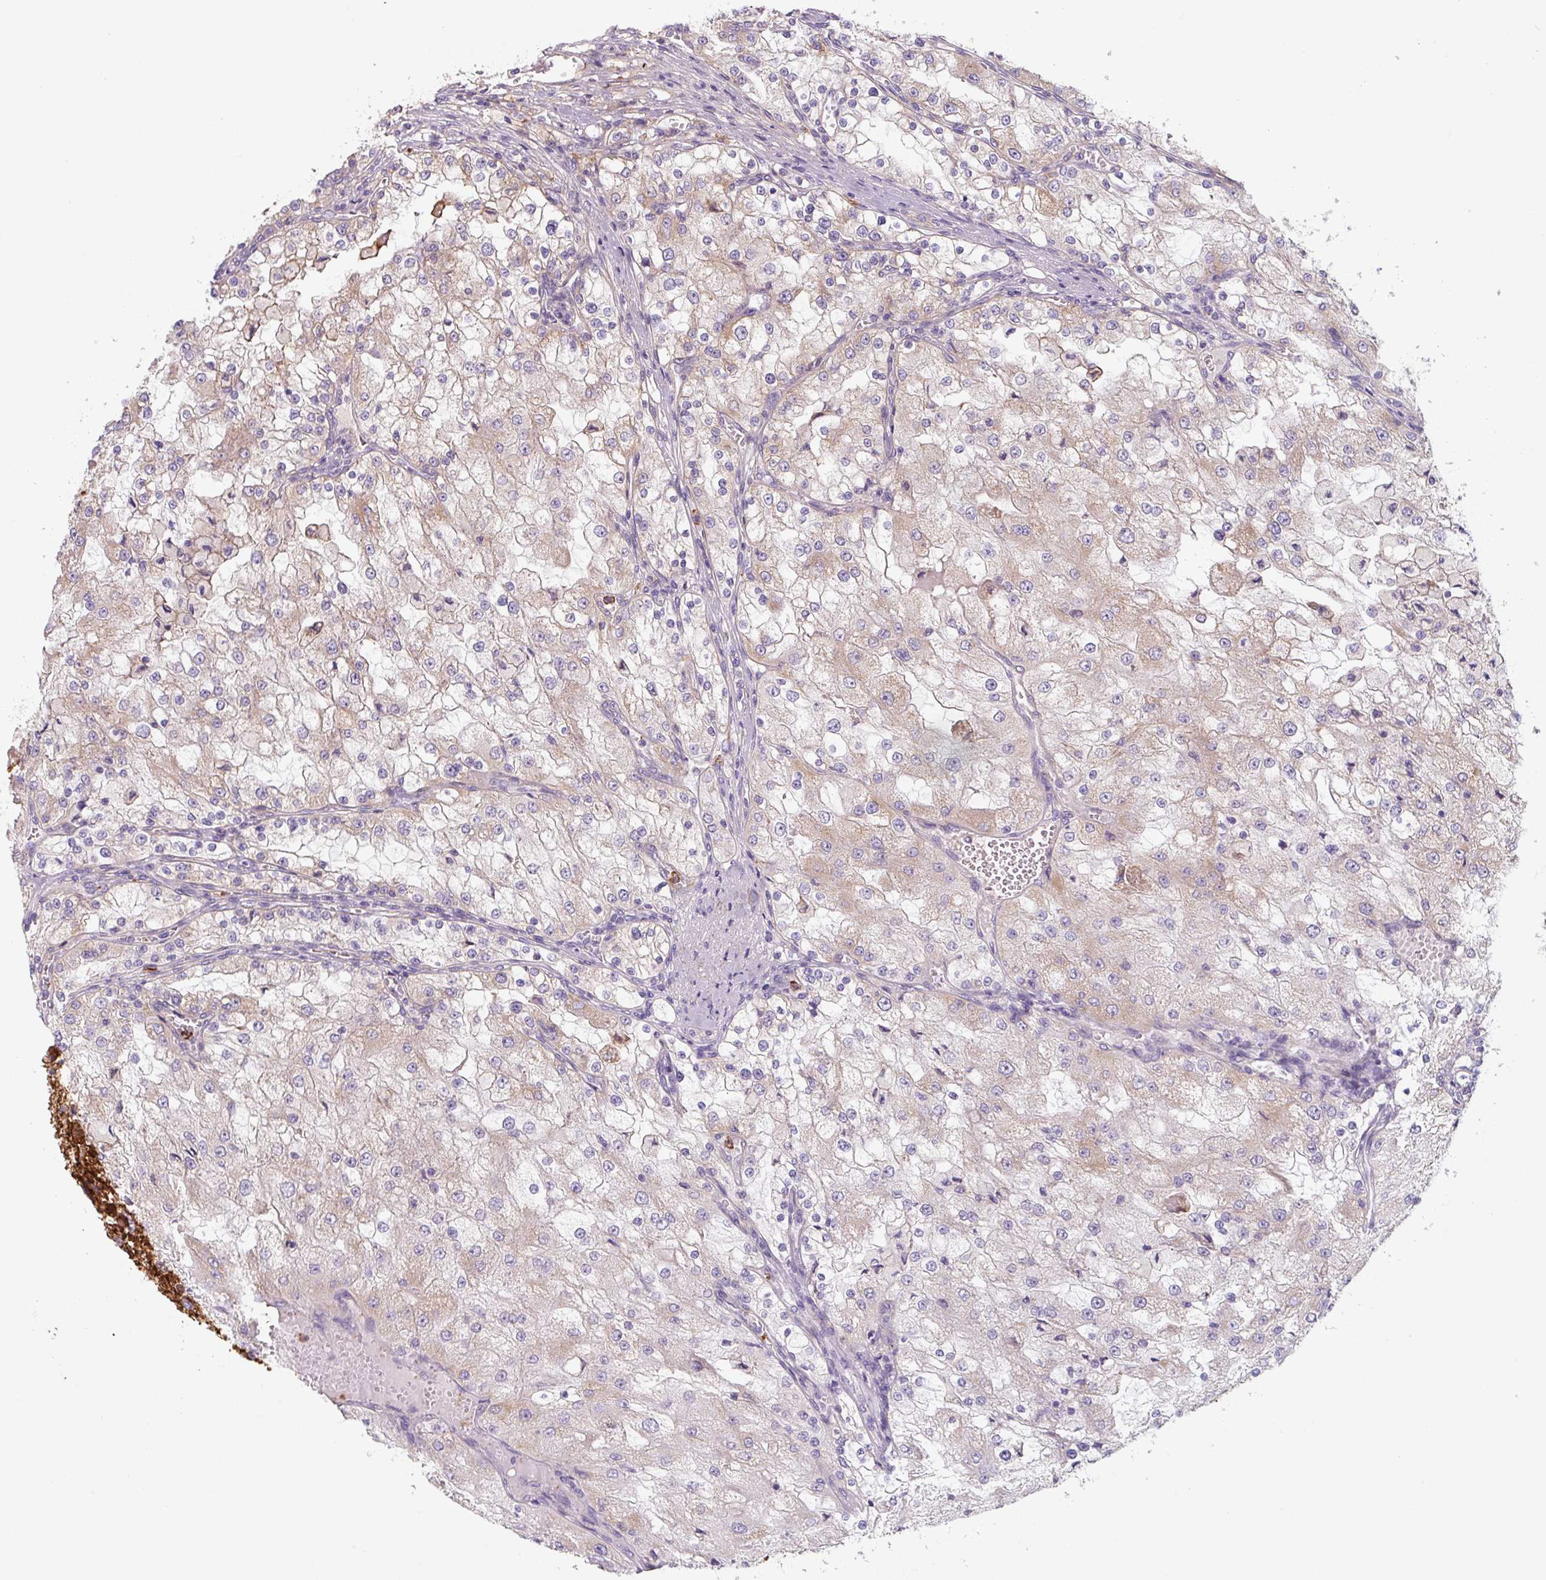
{"staining": {"intensity": "weak", "quantity": "25%-75%", "location": "cytoplasmic/membranous"}, "tissue": "renal cancer", "cell_type": "Tumor cells", "image_type": "cancer", "snomed": [{"axis": "morphology", "description": "Adenocarcinoma, NOS"}, {"axis": "topography", "description": "Kidney"}], "caption": "The micrograph shows immunohistochemical staining of renal adenocarcinoma. There is weak cytoplasmic/membranous expression is present in approximately 25%-75% of tumor cells.", "gene": "DHFR2", "patient": {"sex": "female", "age": 74}}